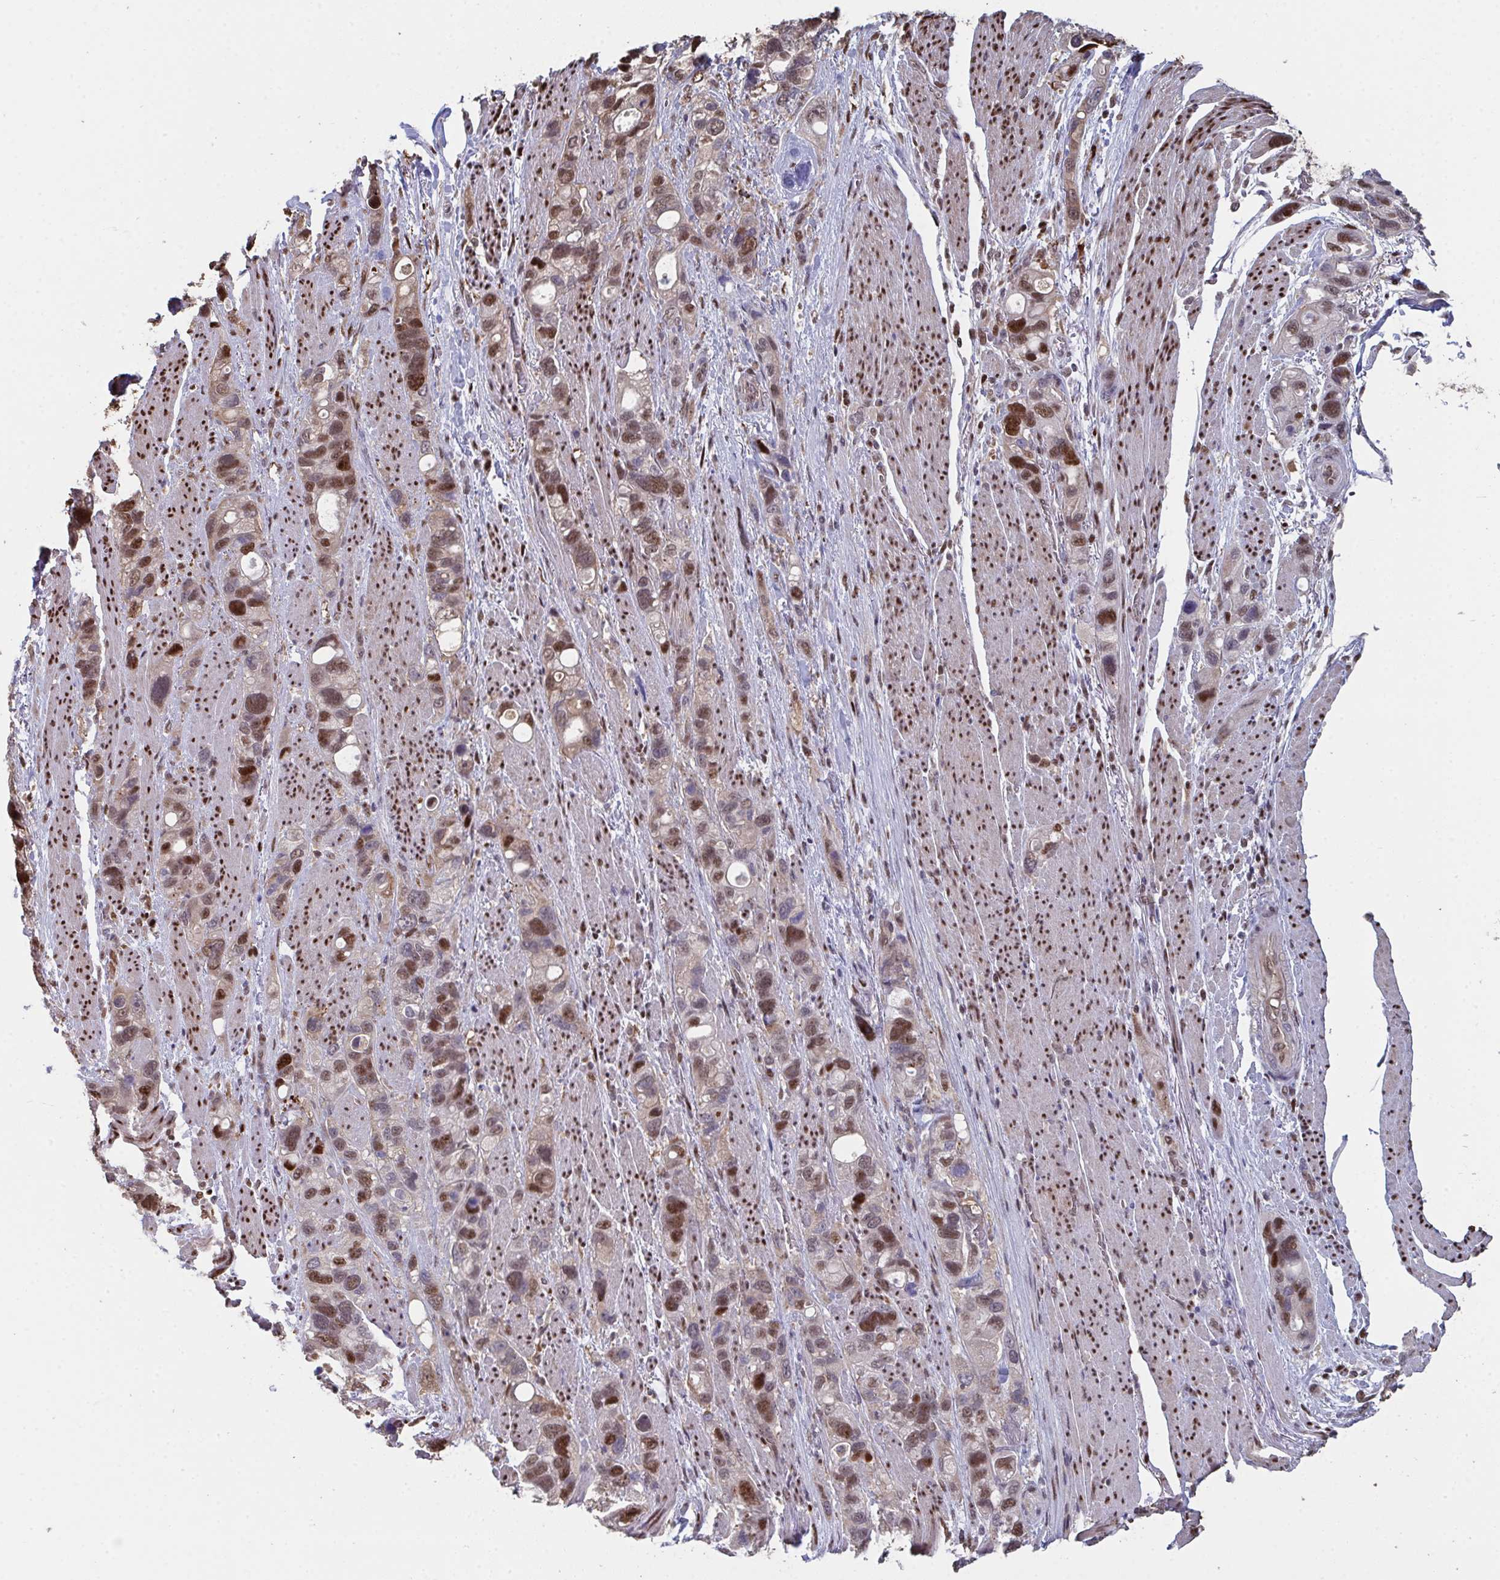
{"staining": {"intensity": "moderate", "quantity": ">75%", "location": "nuclear"}, "tissue": "stomach cancer", "cell_type": "Tumor cells", "image_type": "cancer", "snomed": [{"axis": "morphology", "description": "Adenocarcinoma, NOS"}, {"axis": "topography", "description": "Stomach, upper"}], "caption": "Immunohistochemistry (DAB) staining of human stomach cancer (adenocarcinoma) exhibits moderate nuclear protein expression in about >75% of tumor cells.", "gene": "ACD", "patient": {"sex": "female", "age": 81}}